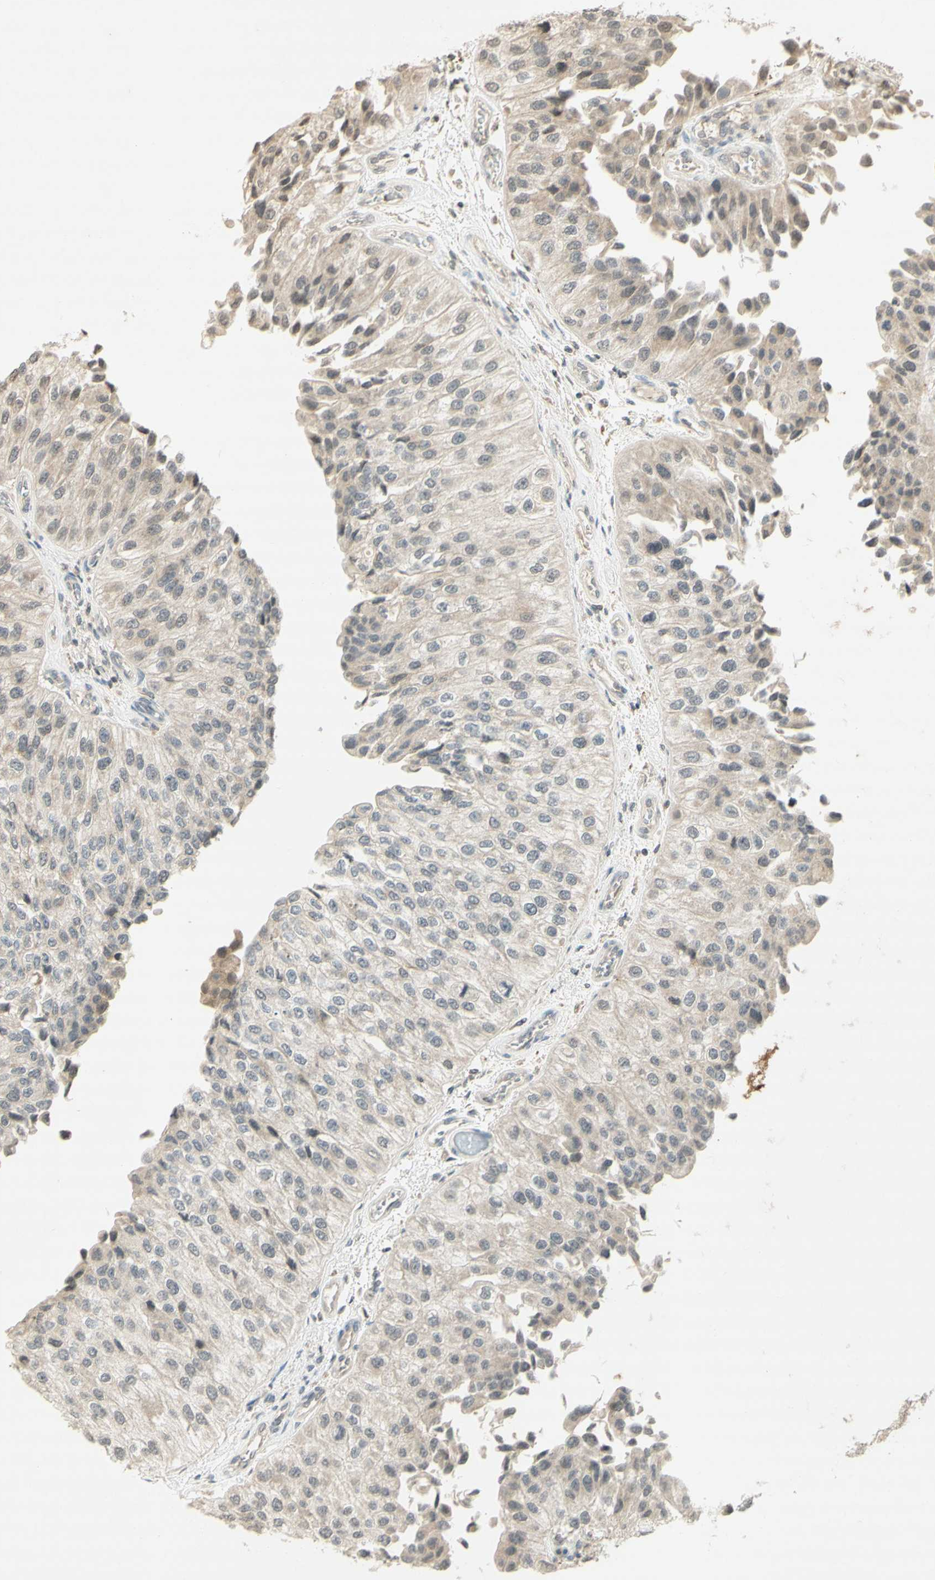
{"staining": {"intensity": "negative", "quantity": "none", "location": "none"}, "tissue": "urothelial cancer", "cell_type": "Tumor cells", "image_type": "cancer", "snomed": [{"axis": "morphology", "description": "Urothelial carcinoma, High grade"}, {"axis": "topography", "description": "Kidney"}, {"axis": "topography", "description": "Urinary bladder"}], "caption": "IHC of human urothelial cancer exhibits no staining in tumor cells.", "gene": "GLI1", "patient": {"sex": "male", "age": 77}}